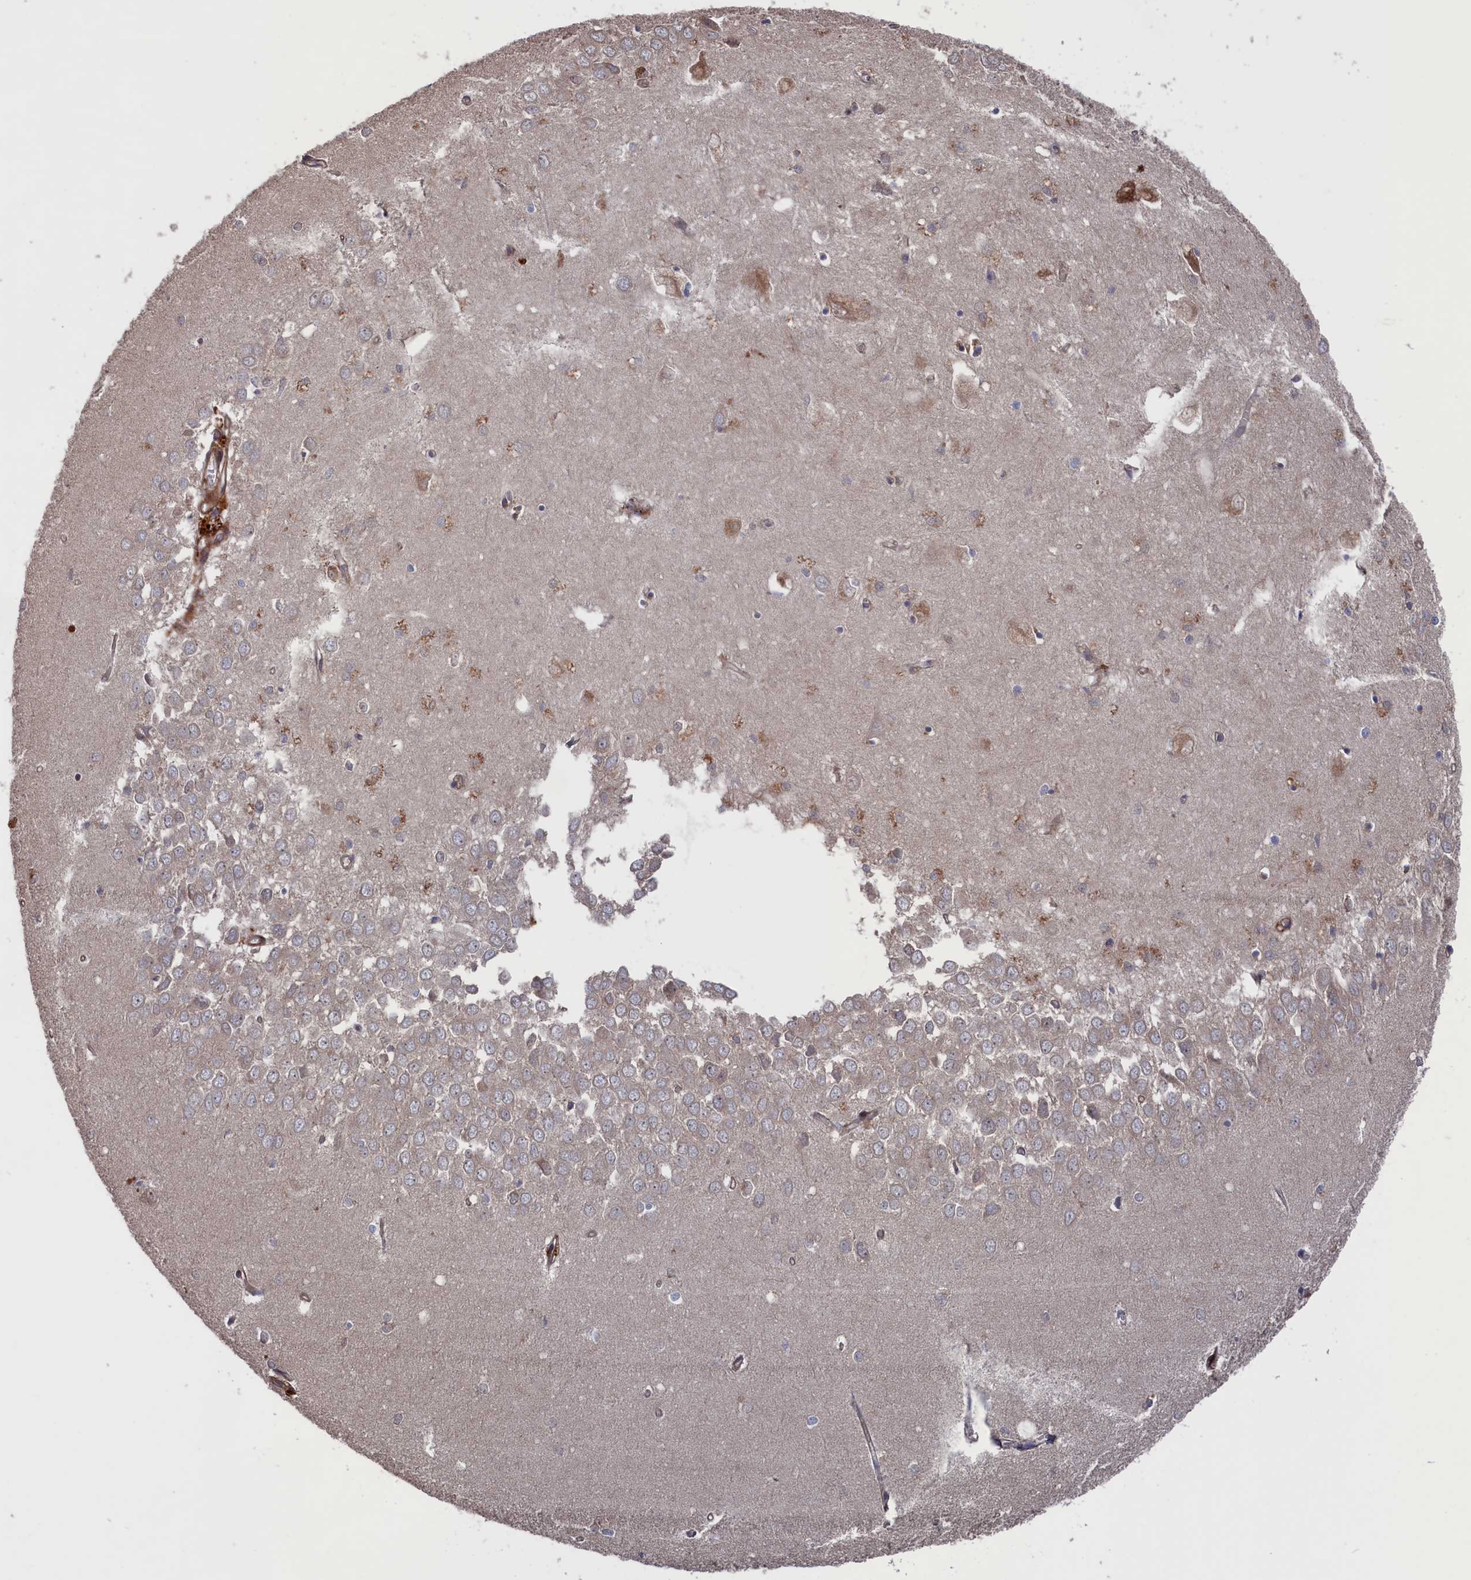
{"staining": {"intensity": "moderate", "quantity": "<25%", "location": "cytoplasmic/membranous"}, "tissue": "hippocampus", "cell_type": "Glial cells", "image_type": "normal", "snomed": [{"axis": "morphology", "description": "Normal tissue, NOS"}, {"axis": "topography", "description": "Hippocampus"}], "caption": "An immunohistochemistry (IHC) histopathology image of normal tissue is shown. Protein staining in brown shows moderate cytoplasmic/membranous positivity in hippocampus within glial cells.", "gene": "PLA2G15", "patient": {"sex": "female", "age": 64}}